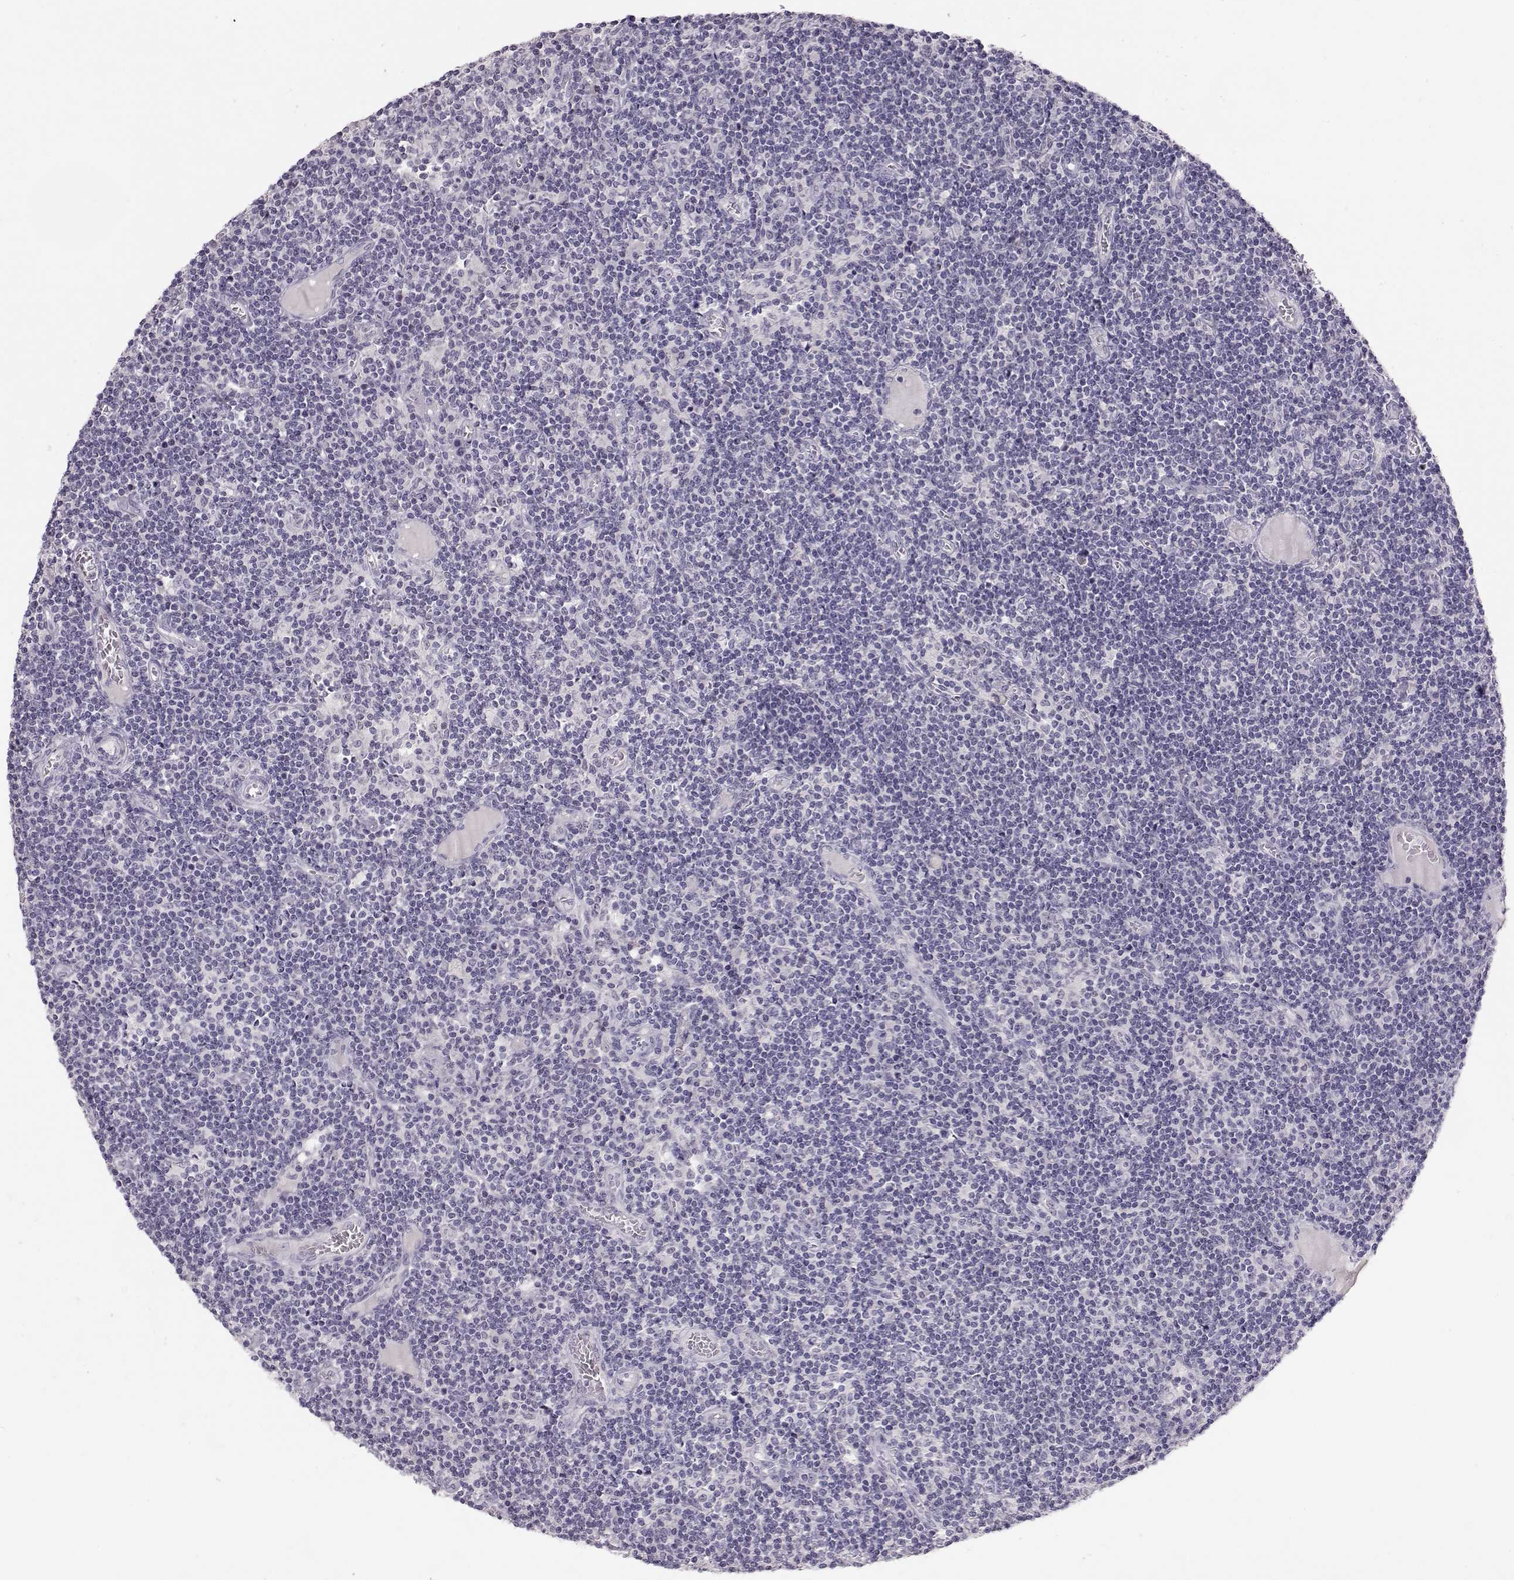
{"staining": {"intensity": "negative", "quantity": "none", "location": "none"}, "tissue": "lymph node", "cell_type": "Germinal center cells", "image_type": "normal", "snomed": [{"axis": "morphology", "description": "Normal tissue, NOS"}, {"axis": "topography", "description": "Lymph node"}], "caption": "A high-resolution micrograph shows IHC staining of normal lymph node, which reveals no significant expression in germinal center cells. The staining is performed using DAB (3,3'-diaminobenzidine) brown chromogen with nuclei counter-stained in using hematoxylin.", "gene": "IMPG1", "patient": {"sex": "female", "age": 72}}